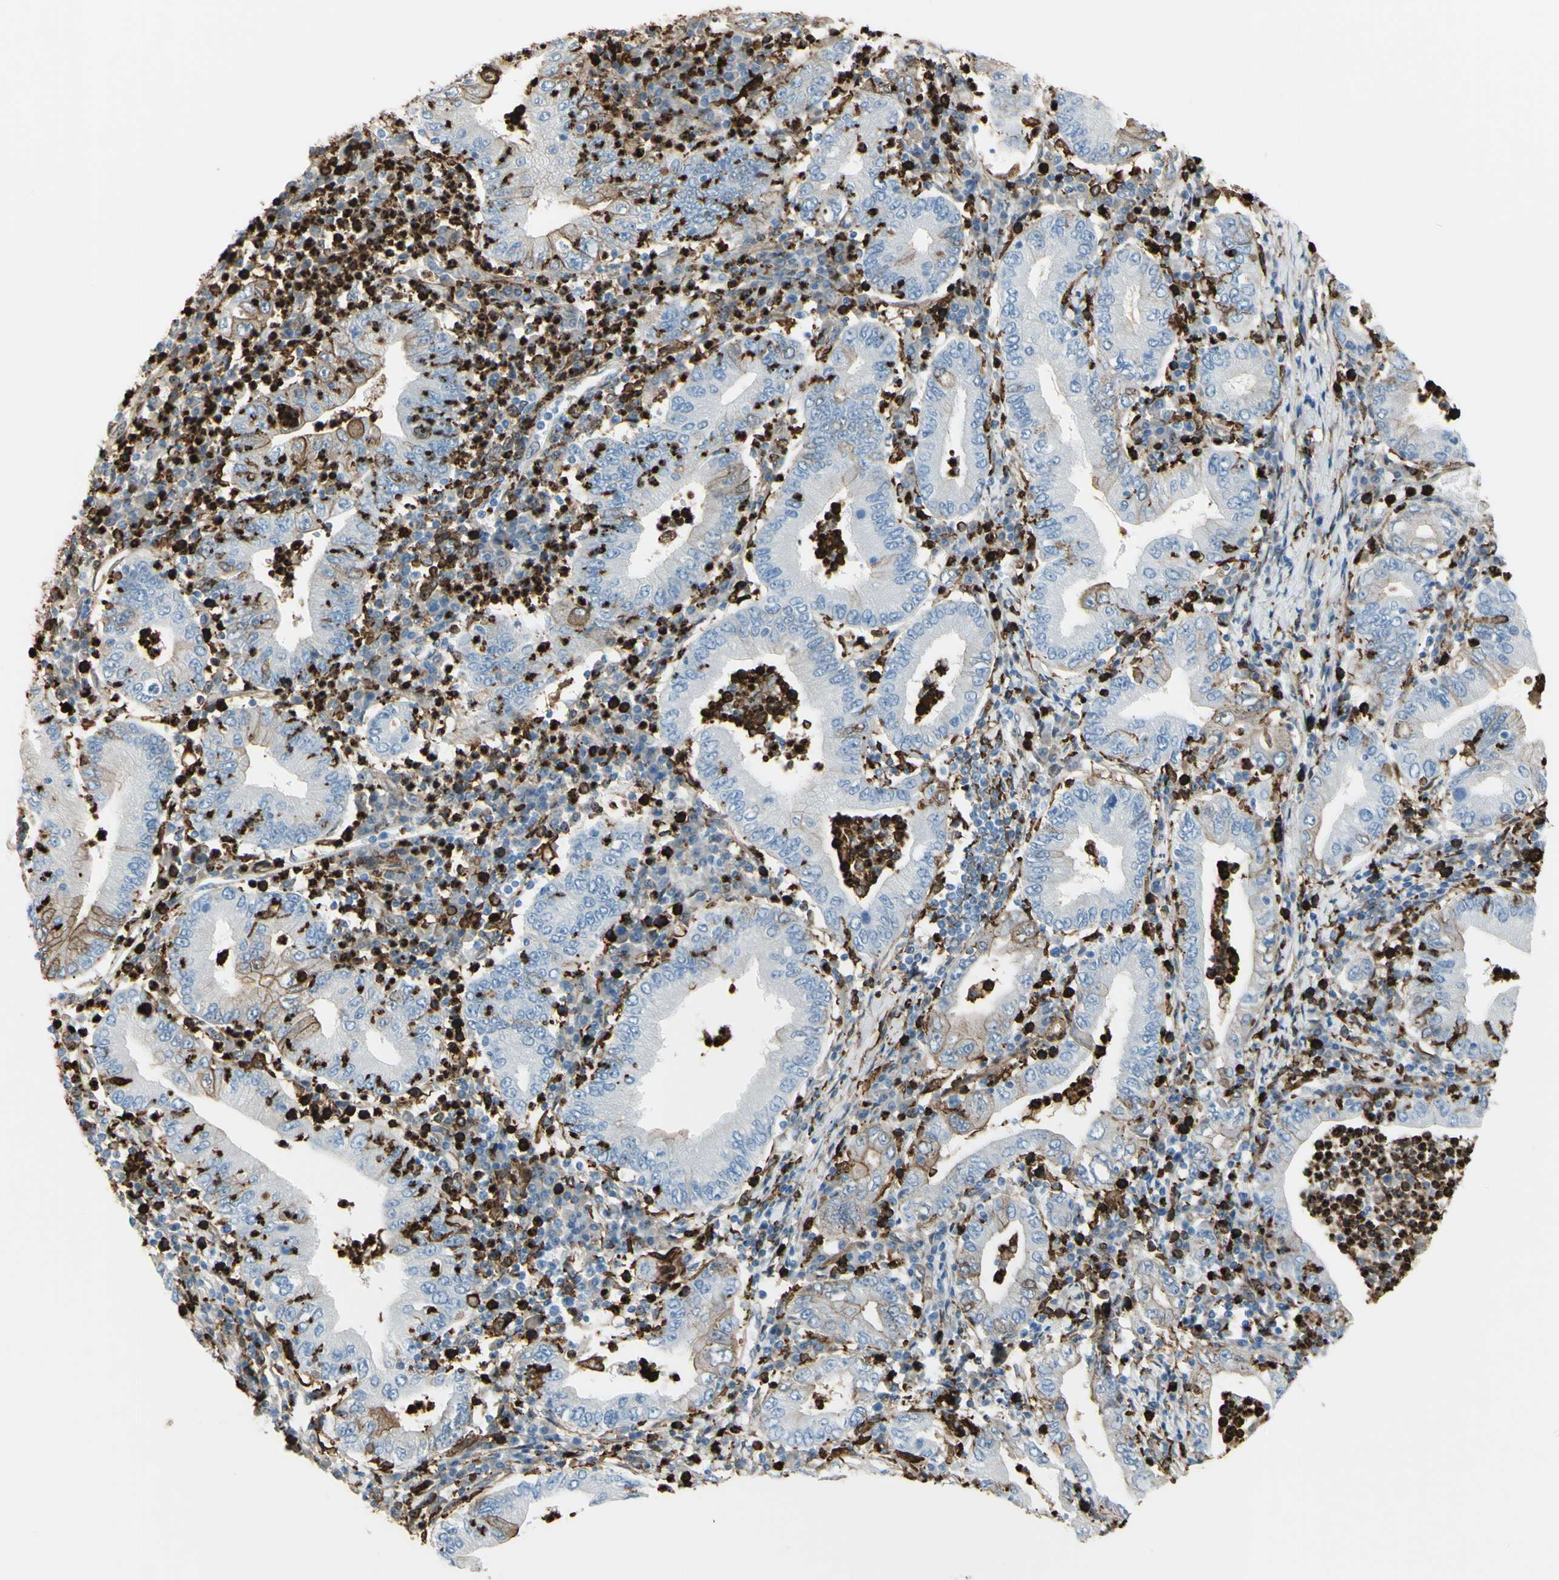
{"staining": {"intensity": "weak", "quantity": ">75%", "location": "cytoplasmic/membranous"}, "tissue": "stomach cancer", "cell_type": "Tumor cells", "image_type": "cancer", "snomed": [{"axis": "morphology", "description": "Normal tissue, NOS"}, {"axis": "morphology", "description": "Adenocarcinoma, NOS"}, {"axis": "topography", "description": "Esophagus"}, {"axis": "topography", "description": "Stomach, upper"}, {"axis": "topography", "description": "Peripheral nerve tissue"}], "caption": "Stomach cancer tissue reveals weak cytoplasmic/membranous staining in approximately >75% of tumor cells, visualized by immunohistochemistry.", "gene": "GSN", "patient": {"sex": "male", "age": 62}}